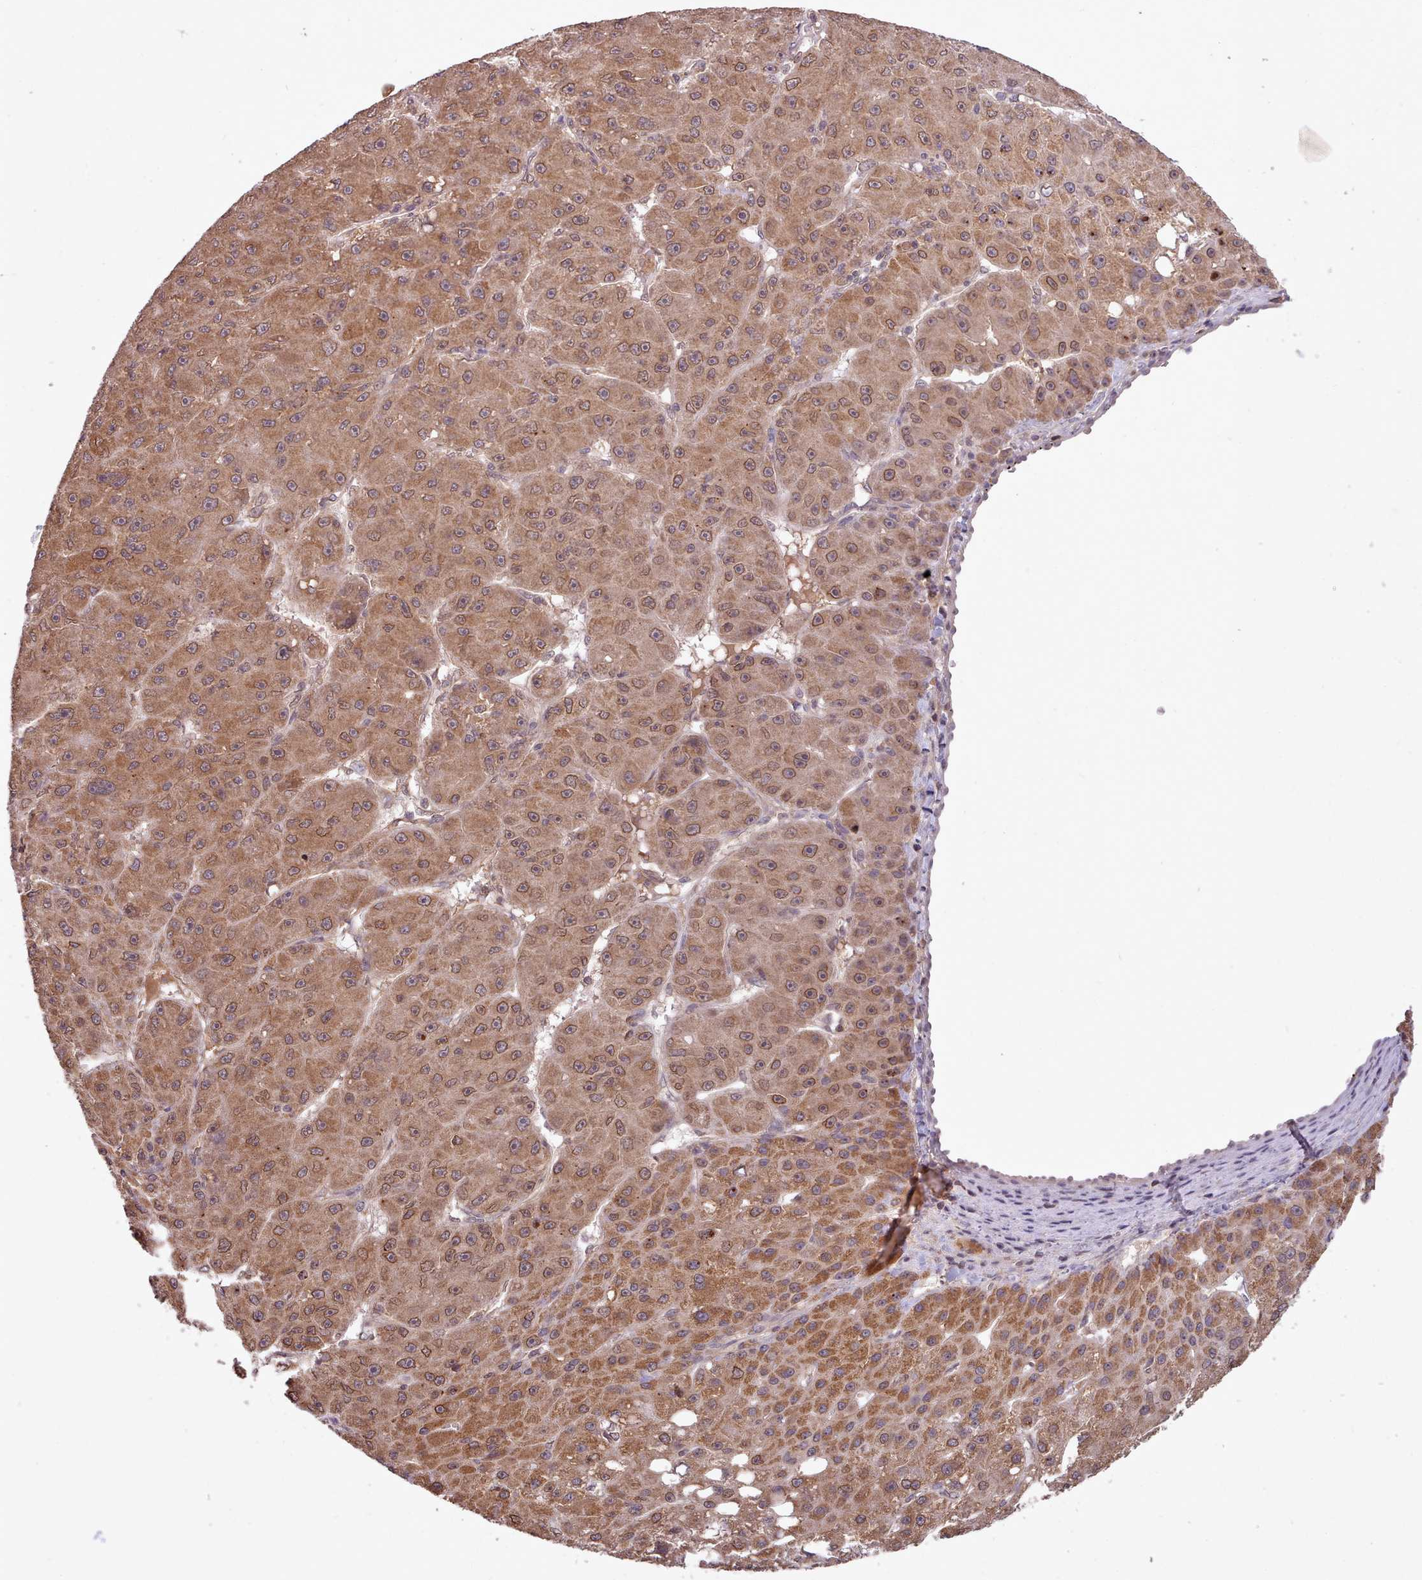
{"staining": {"intensity": "moderate", "quantity": ">75%", "location": "cytoplasmic/membranous,nuclear"}, "tissue": "liver cancer", "cell_type": "Tumor cells", "image_type": "cancer", "snomed": [{"axis": "morphology", "description": "Carcinoma, Hepatocellular, NOS"}, {"axis": "topography", "description": "Liver"}], "caption": "IHC histopathology image of neoplastic tissue: liver hepatocellular carcinoma stained using IHC displays medium levels of moderate protein expression localized specifically in the cytoplasmic/membranous and nuclear of tumor cells, appearing as a cytoplasmic/membranous and nuclear brown color.", "gene": "PIP4P1", "patient": {"sex": "male", "age": 67}}